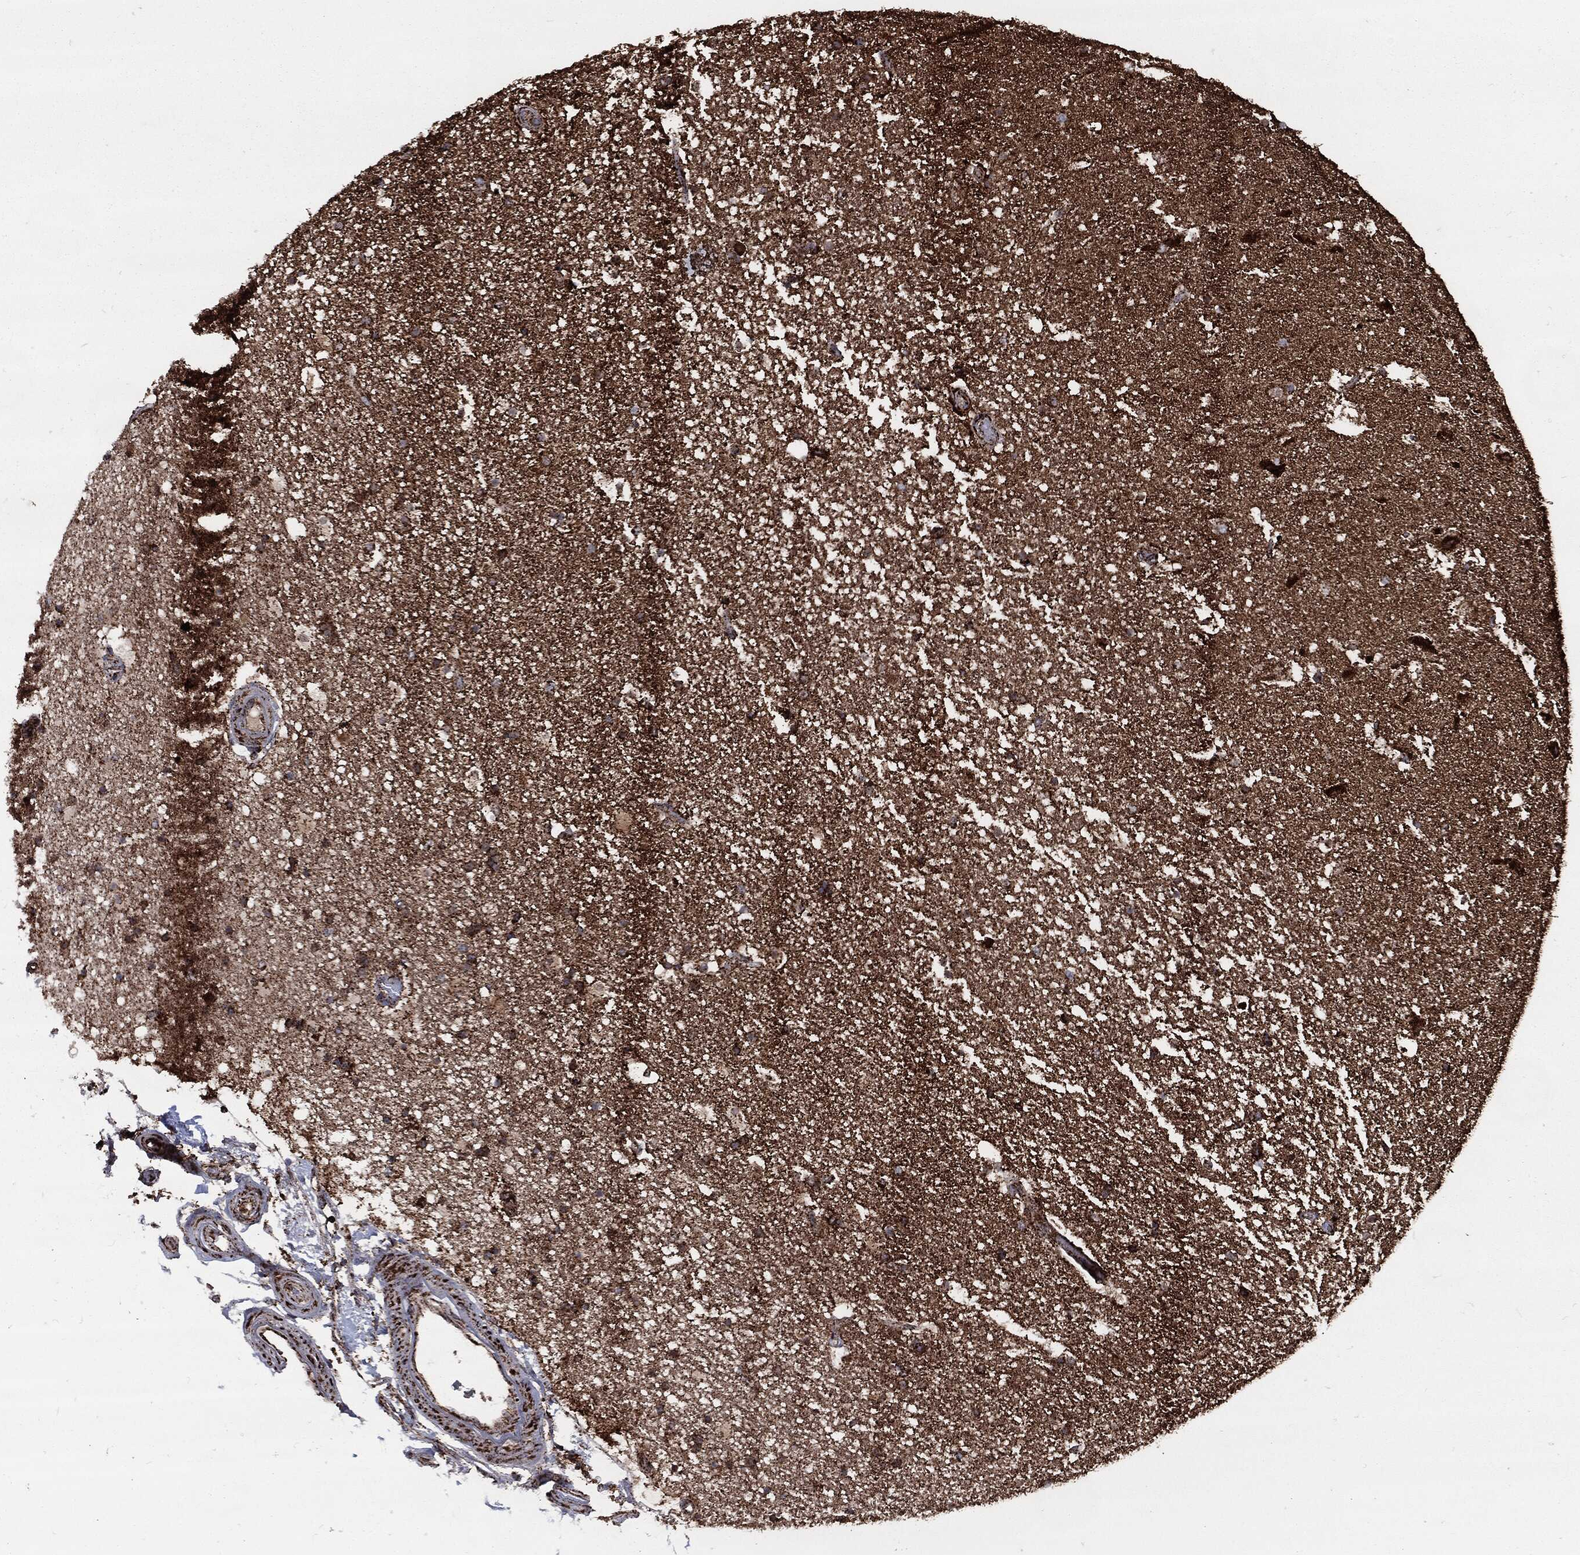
{"staining": {"intensity": "strong", "quantity": ">75%", "location": "cytoplasmic/membranous"}, "tissue": "hippocampus", "cell_type": "Glial cells", "image_type": "normal", "snomed": [{"axis": "morphology", "description": "Normal tissue, NOS"}, {"axis": "topography", "description": "Hippocampus"}], "caption": "This photomicrograph shows benign hippocampus stained with immunohistochemistry to label a protein in brown. The cytoplasmic/membranous of glial cells show strong positivity for the protein. Nuclei are counter-stained blue.", "gene": "FH", "patient": {"sex": "male", "age": 51}}